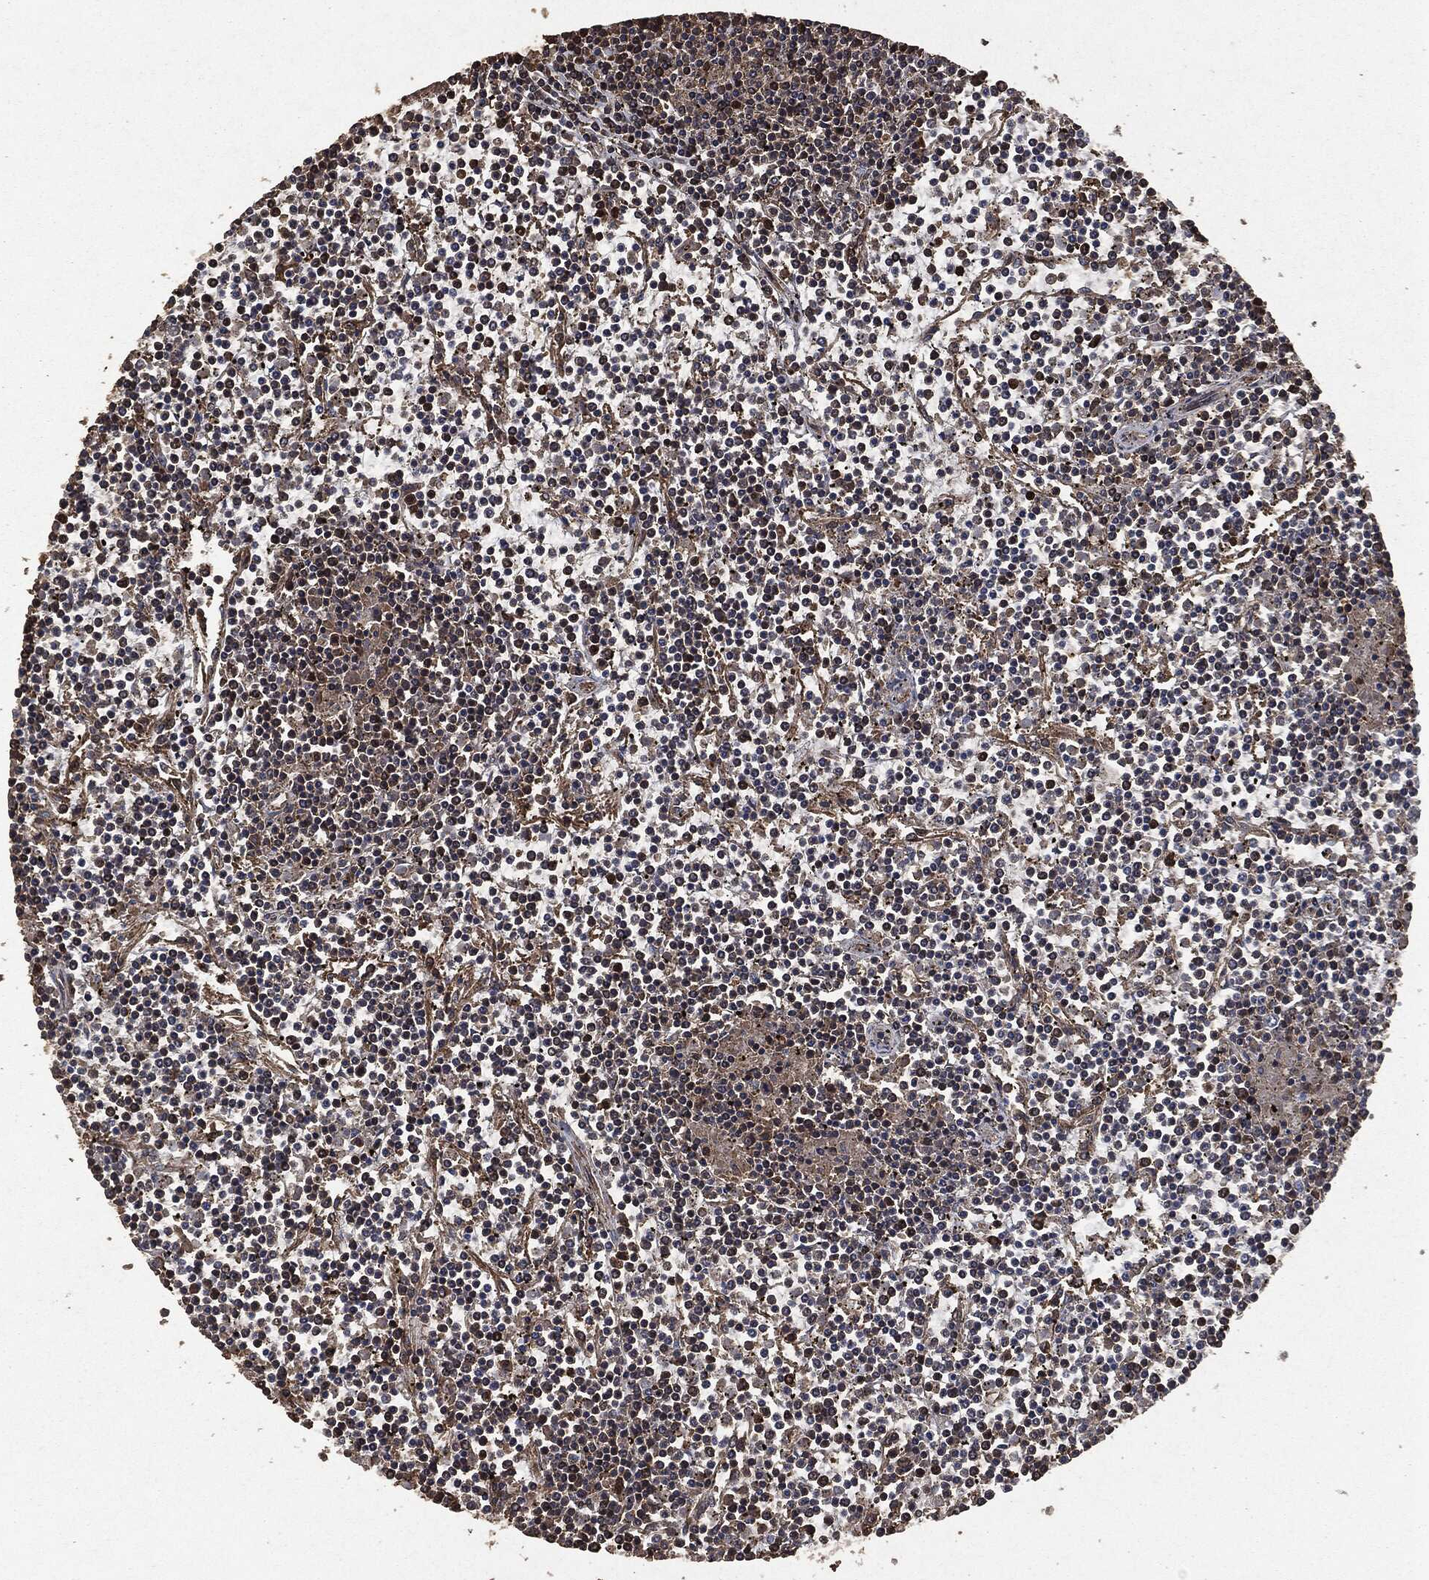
{"staining": {"intensity": "strong", "quantity": "<25%", "location": "cytoplasmic/membranous"}, "tissue": "lymphoma", "cell_type": "Tumor cells", "image_type": "cancer", "snomed": [{"axis": "morphology", "description": "Malignant lymphoma, non-Hodgkin's type, Low grade"}, {"axis": "topography", "description": "Spleen"}], "caption": "High-power microscopy captured an immunohistochemistry photomicrograph of low-grade malignant lymphoma, non-Hodgkin's type, revealing strong cytoplasmic/membranous expression in approximately <25% of tumor cells.", "gene": "HRAS", "patient": {"sex": "female", "age": 19}}